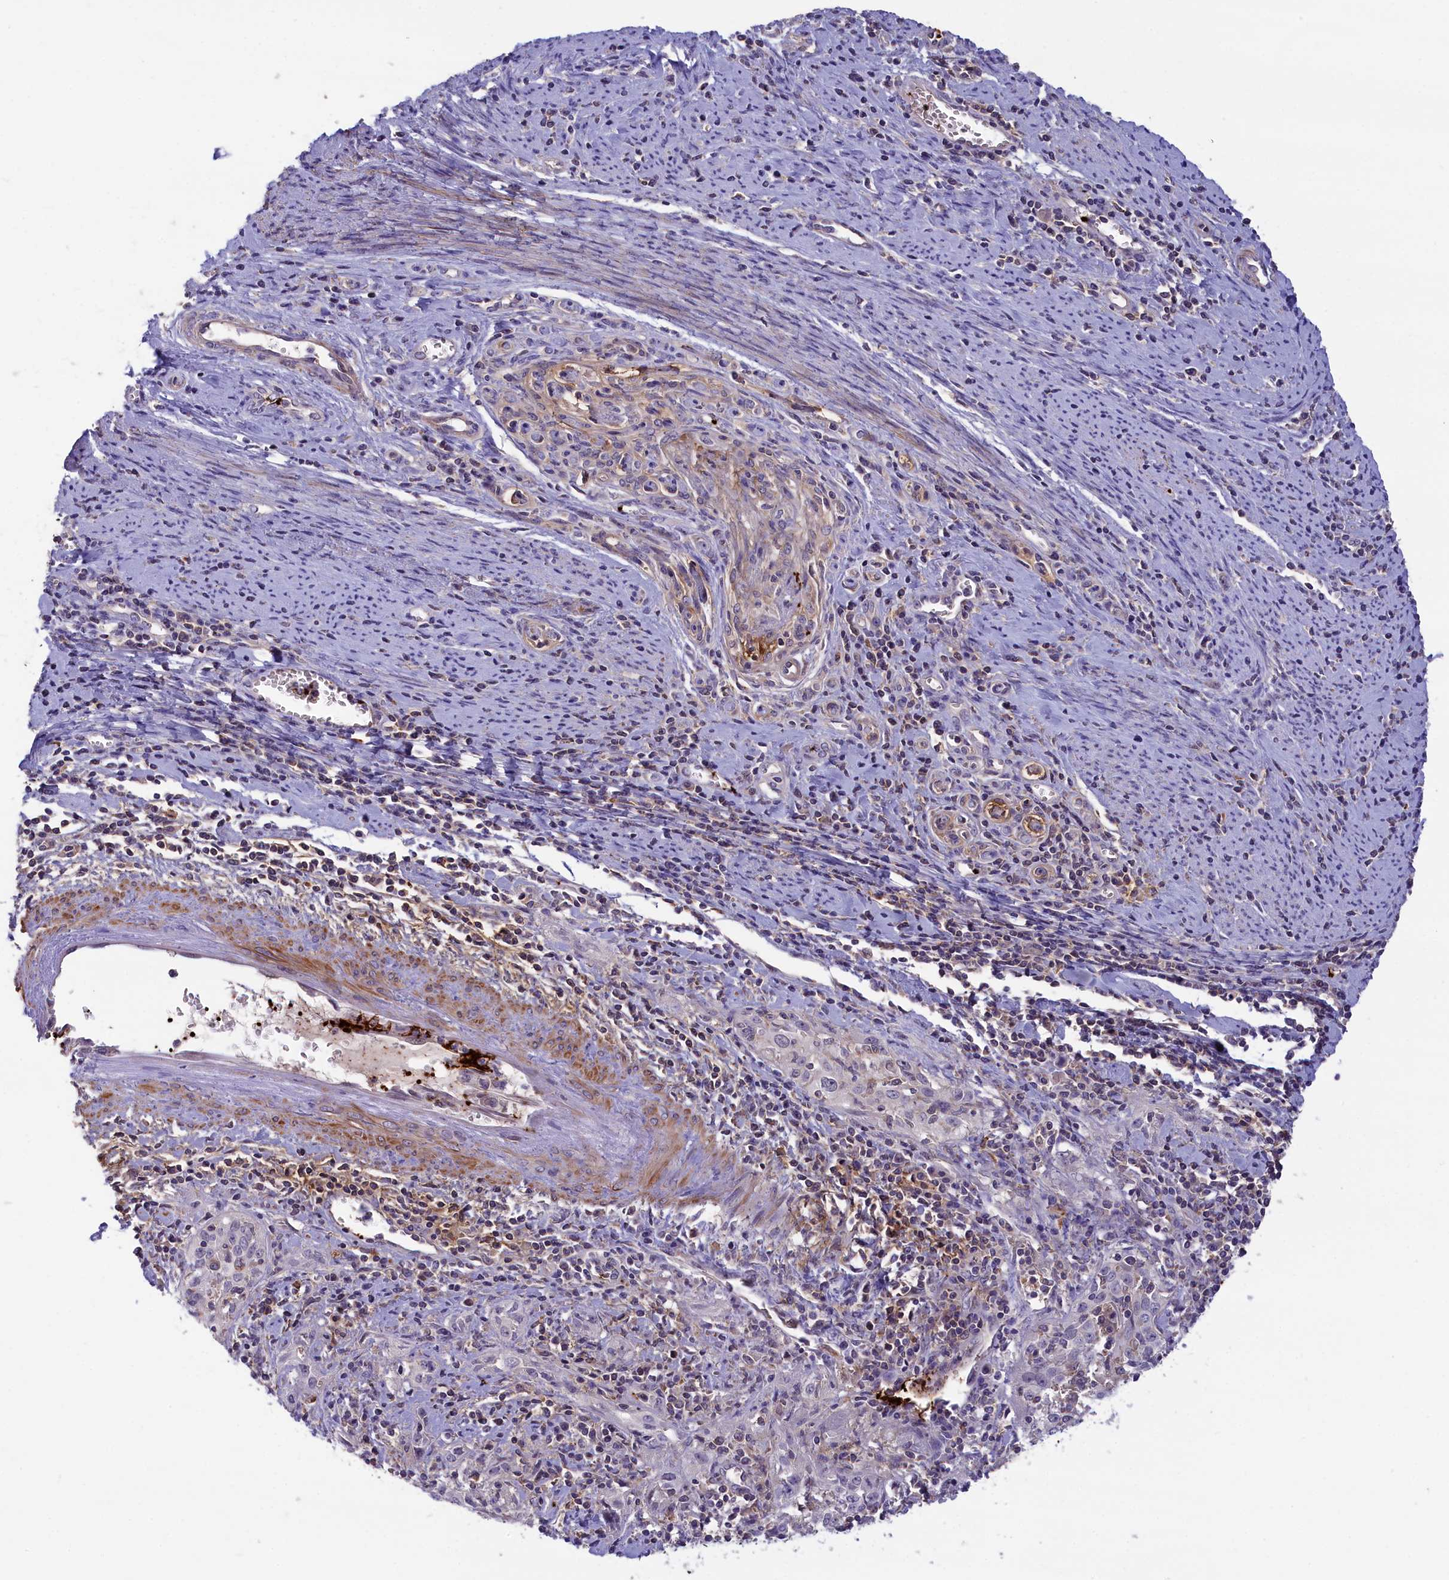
{"staining": {"intensity": "negative", "quantity": "none", "location": "none"}, "tissue": "cervical cancer", "cell_type": "Tumor cells", "image_type": "cancer", "snomed": [{"axis": "morphology", "description": "Squamous cell carcinoma, NOS"}, {"axis": "topography", "description": "Cervix"}], "caption": "IHC of cervical squamous cell carcinoma displays no positivity in tumor cells. Nuclei are stained in blue.", "gene": "HEATR3", "patient": {"sex": "female", "age": 57}}